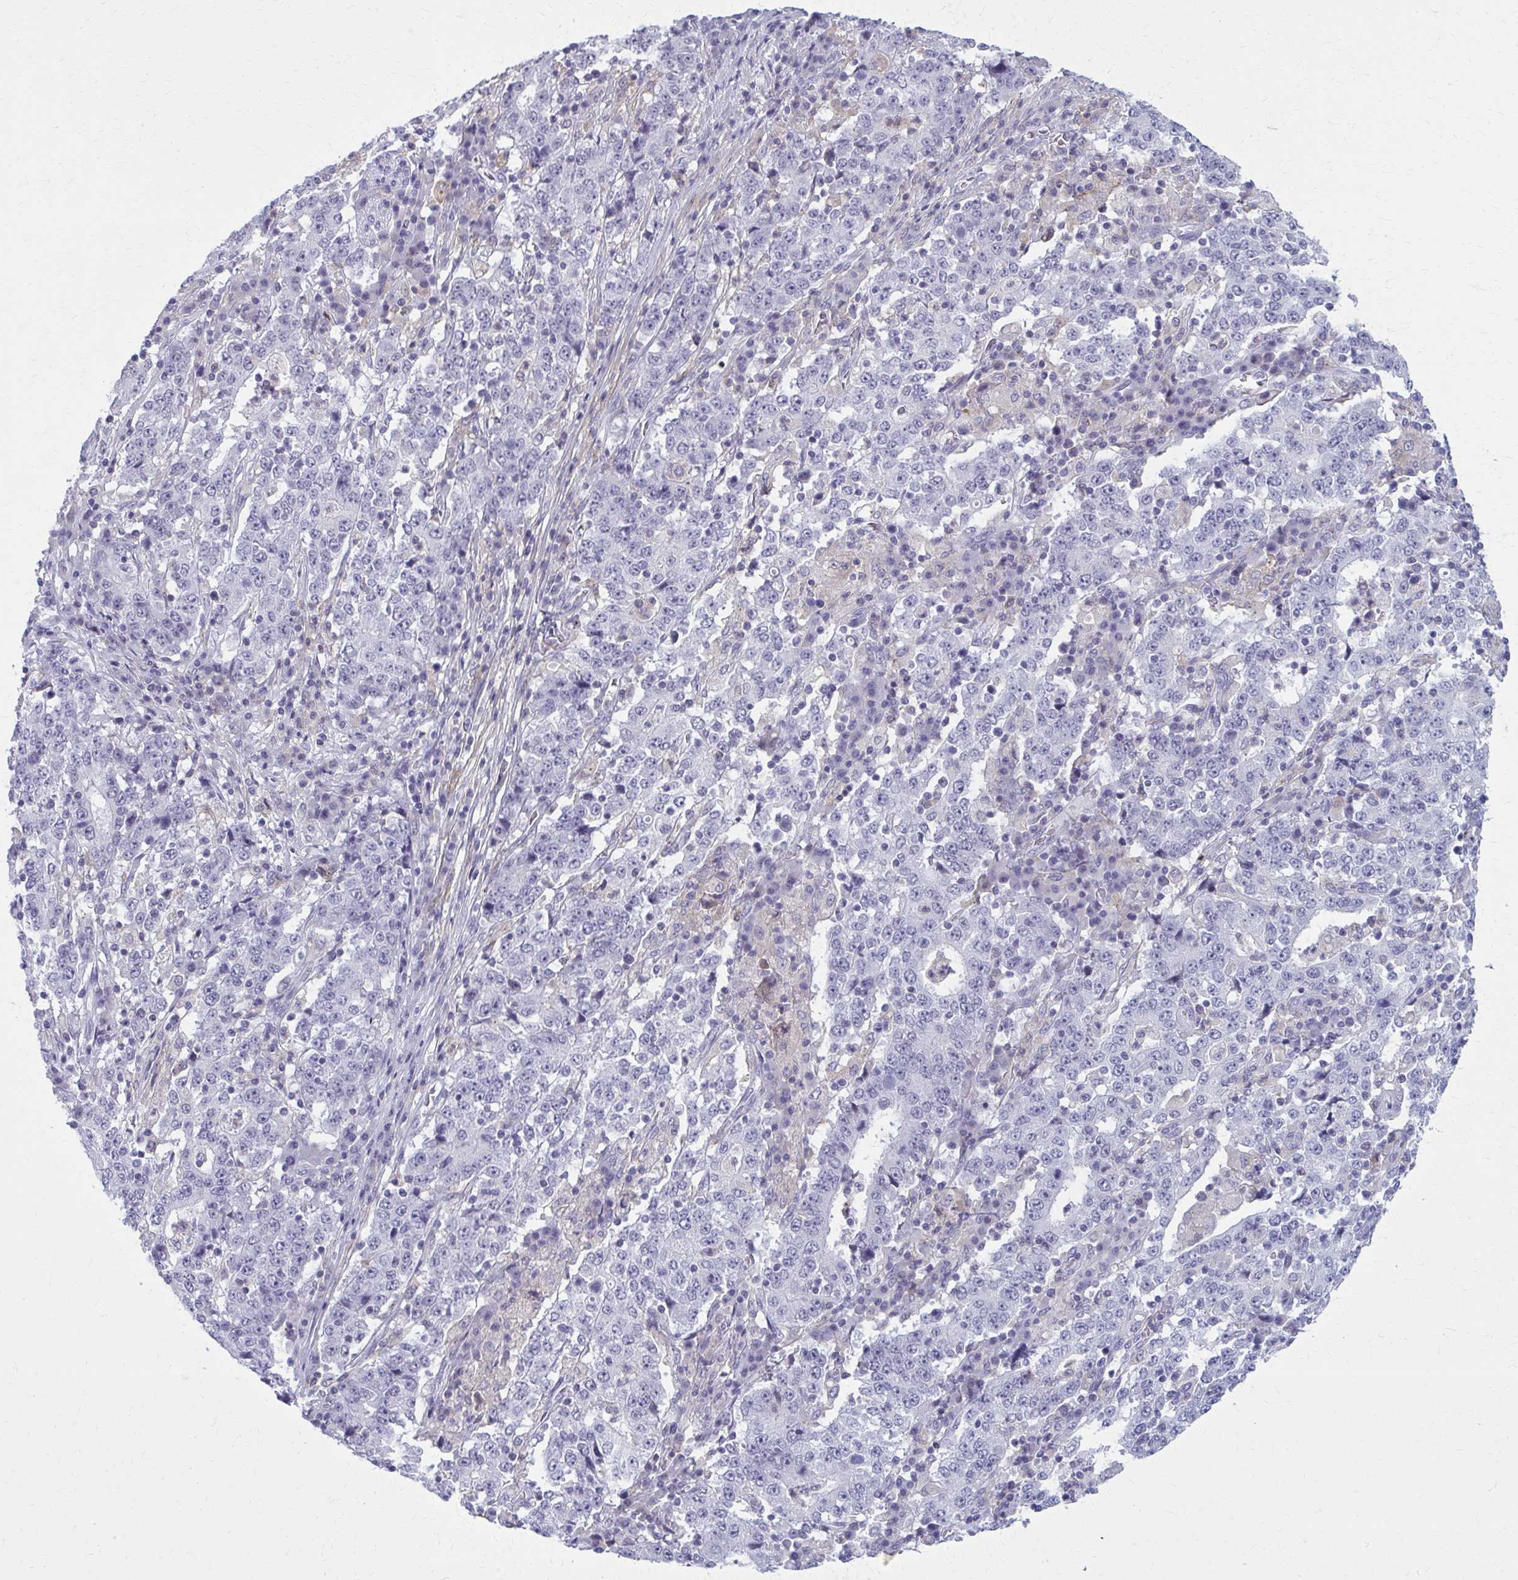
{"staining": {"intensity": "negative", "quantity": "none", "location": "none"}, "tissue": "stomach cancer", "cell_type": "Tumor cells", "image_type": "cancer", "snomed": [{"axis": "morphology", "description": "Adenocarcinoma, NOS"}, {"axis": "topography", "description": "Stomach"}], "caption": "A histopathology image of human adenocarcinoma (stomach) is negative for staining in tumor cells.", "gene": "CARD9", "patient": {"sex": "male", "age": 59}}